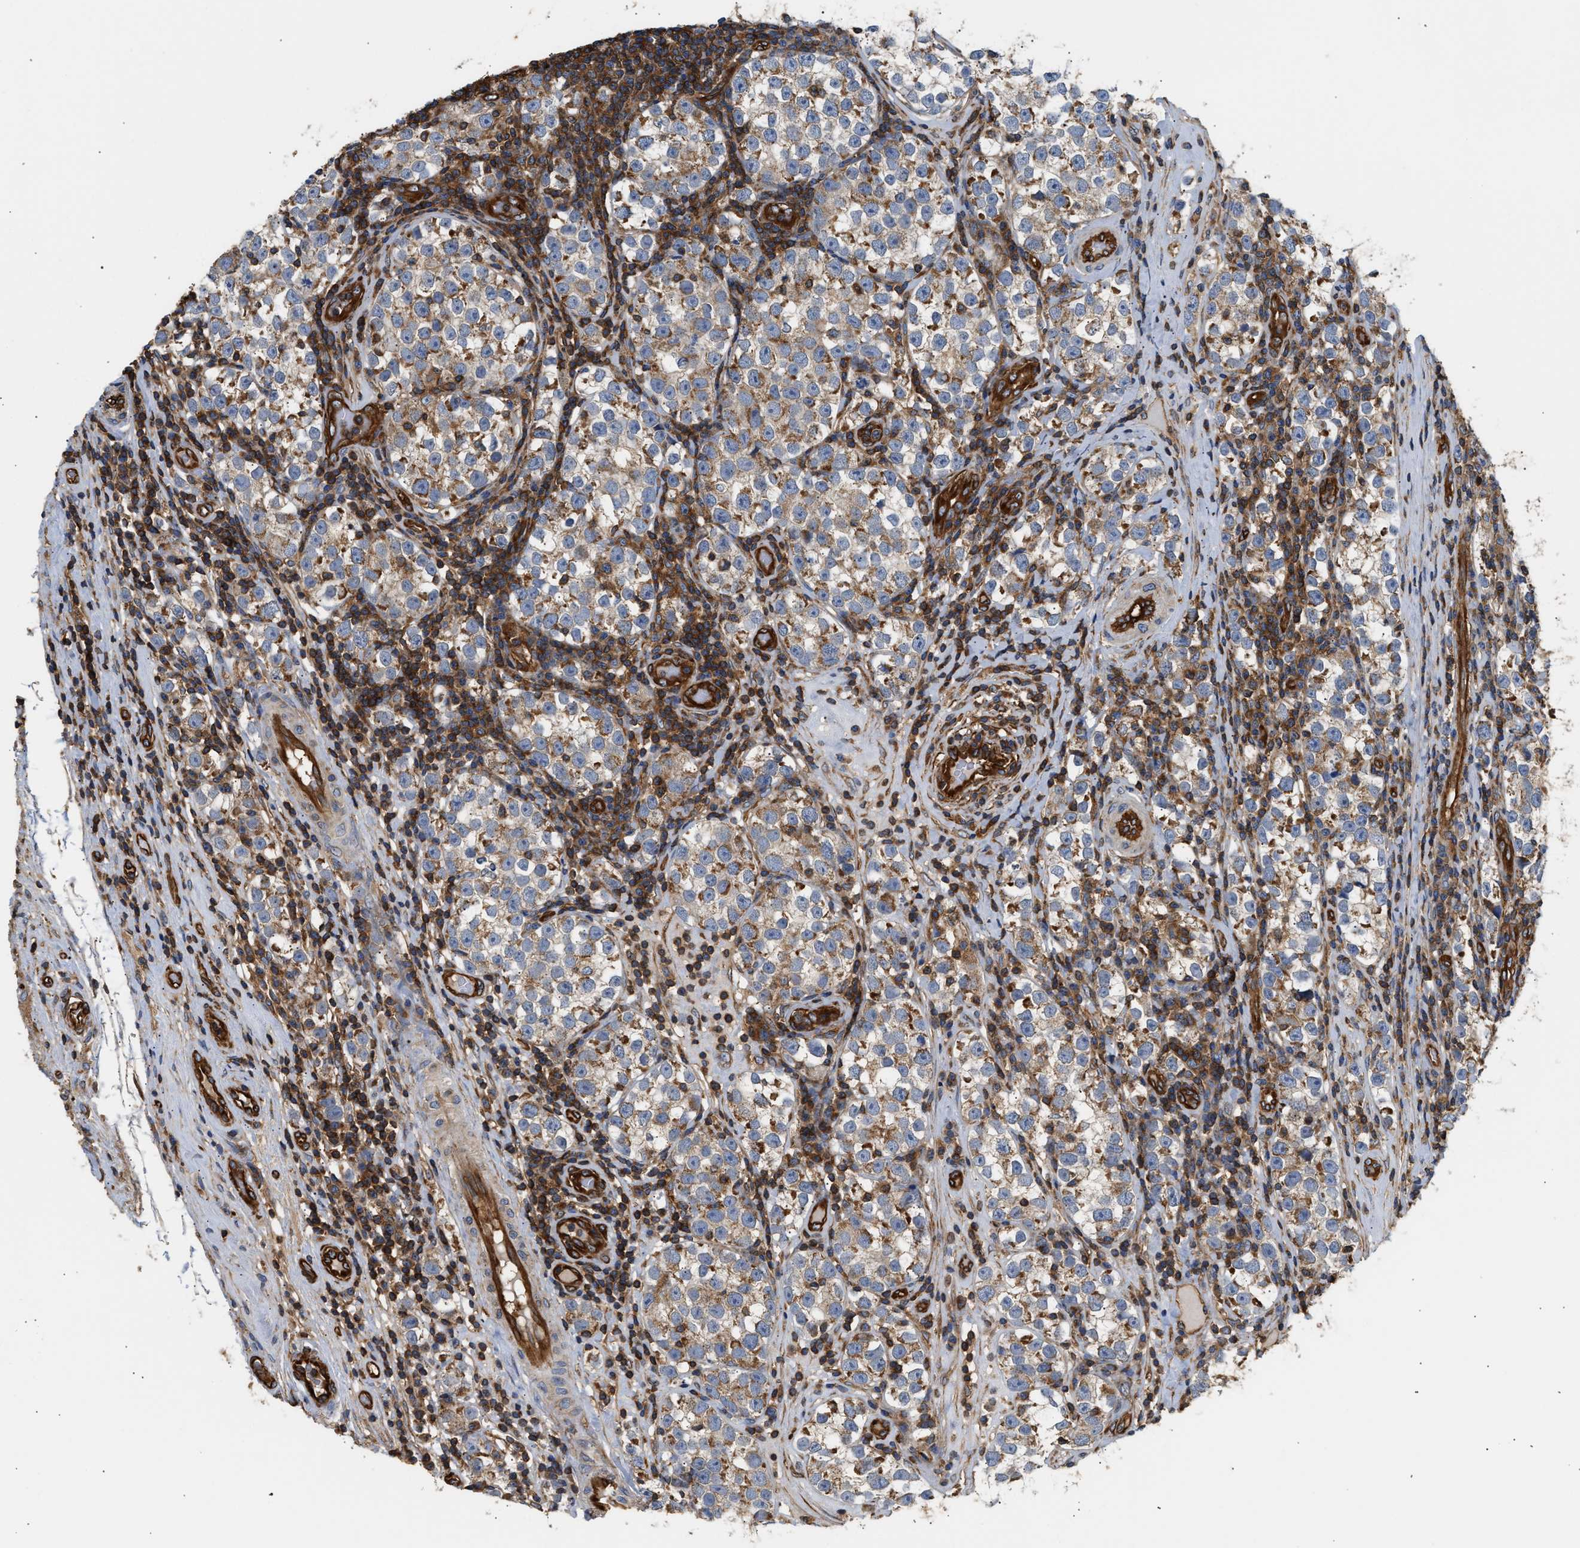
{"staining": {"intensity": "weak", "quantity": "<25%", "location": "cytoplasmic/membranous"}, "tissue": "testis cancer", "cell_type": "Tumor cells", "image_type": "cancer", "snomed": [{"axis": "morphology", "description": "Normal tissue, NOS"}, {"axis": "morphology", "description": "Seminoma, NOS"}, {"axis": "topography", "description": "Testis"}], "caption": "A high-resolution micrograph shows IHC staining of testis seminoma, which shows no significant positivity in tumor cells.", "gene": "SAMD9L", "patient": {"sex": "male", "age": 43}}